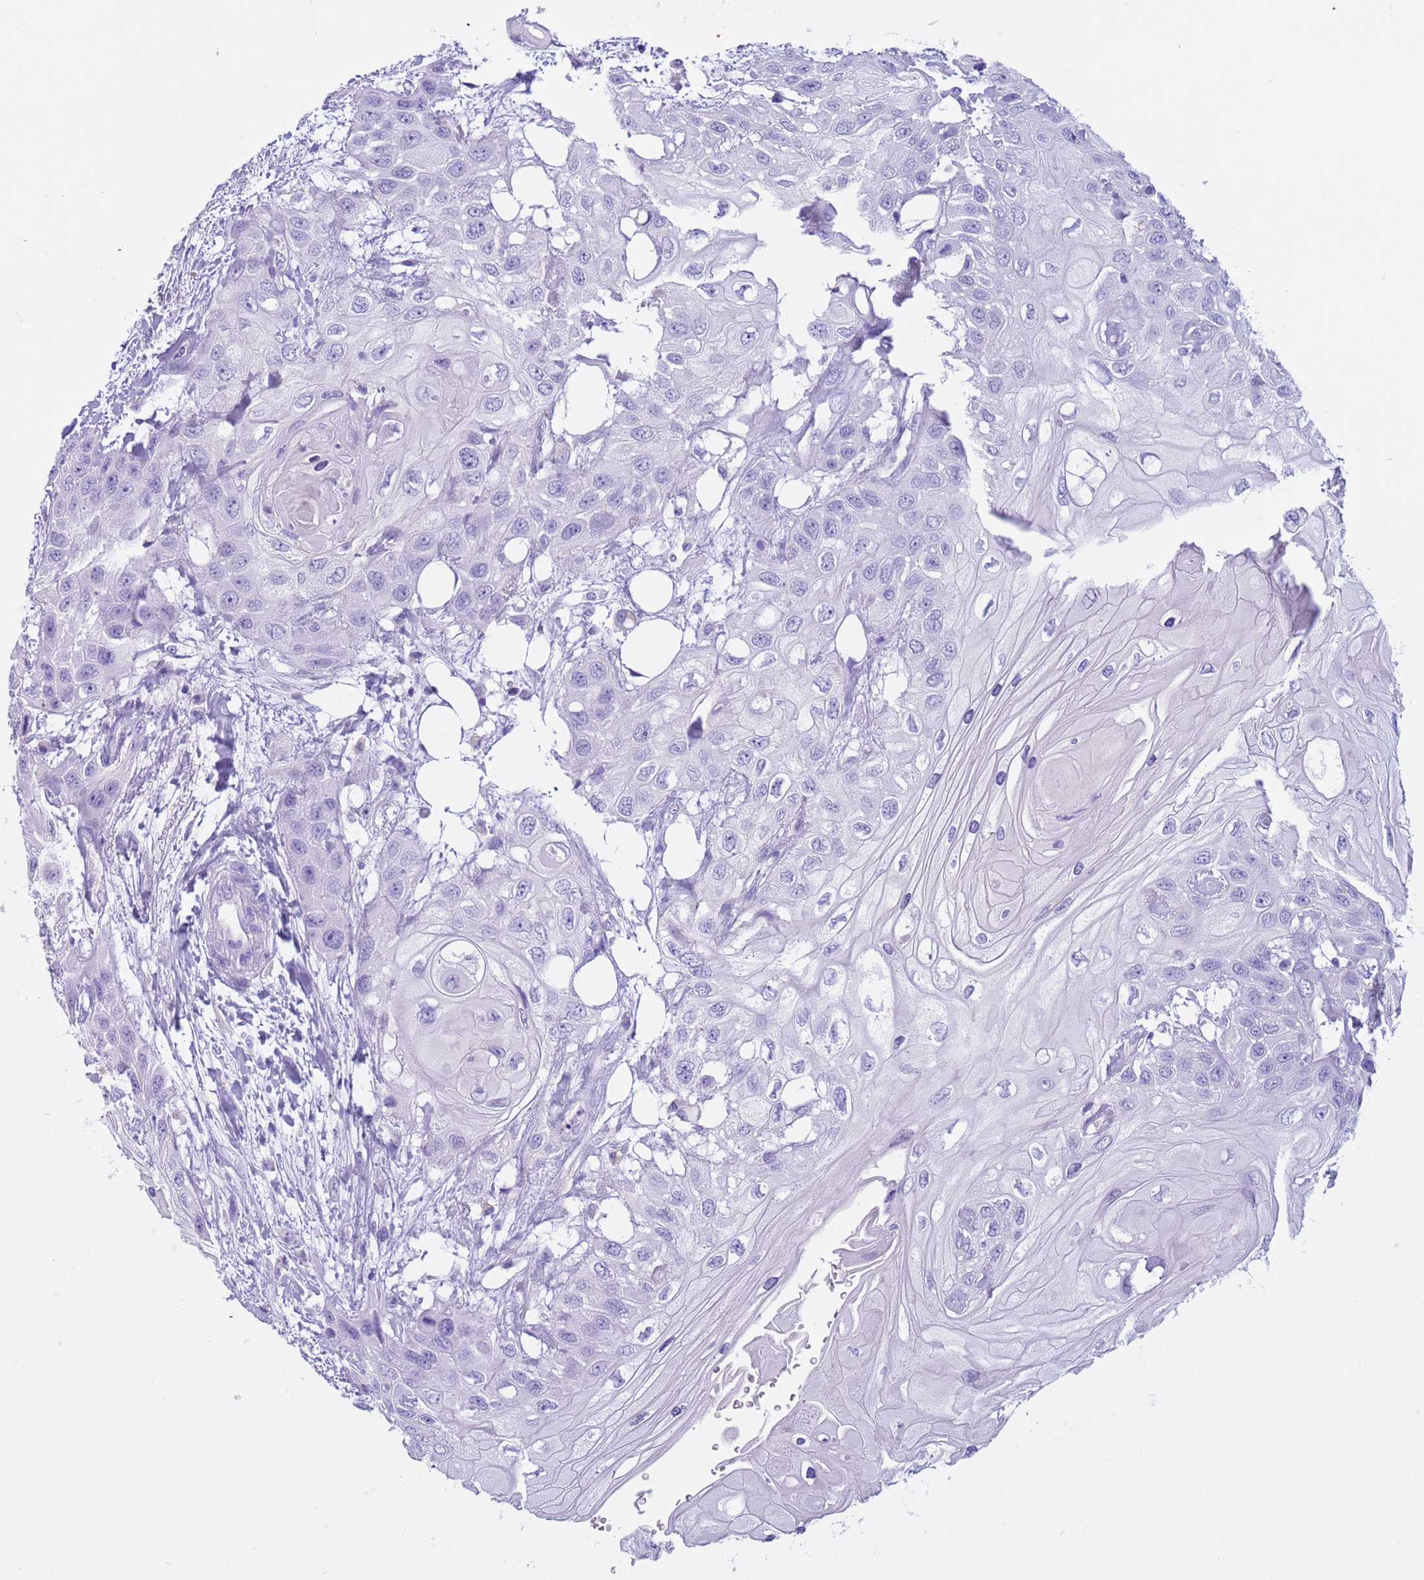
{"staining": {"intensity": "negative", "quantity": "none", "location": "none"}, "tissue": "head and neck cancer", "cell_type": "Tumor cells", "image_type": "cancer", "snomed": [{"axis": "morphology", "description": "Squamous cell carcinoma, NOS"}, {"axis": "topography", "description": "Head-Neck"}], "caption": "An immunohistochemistry histopathology image of head and neck cancer is shown. There is no staining in tumor cells of head and neck cancer.", "gene": "CPB1", "patient": {"sex": "female", "age": 43}}